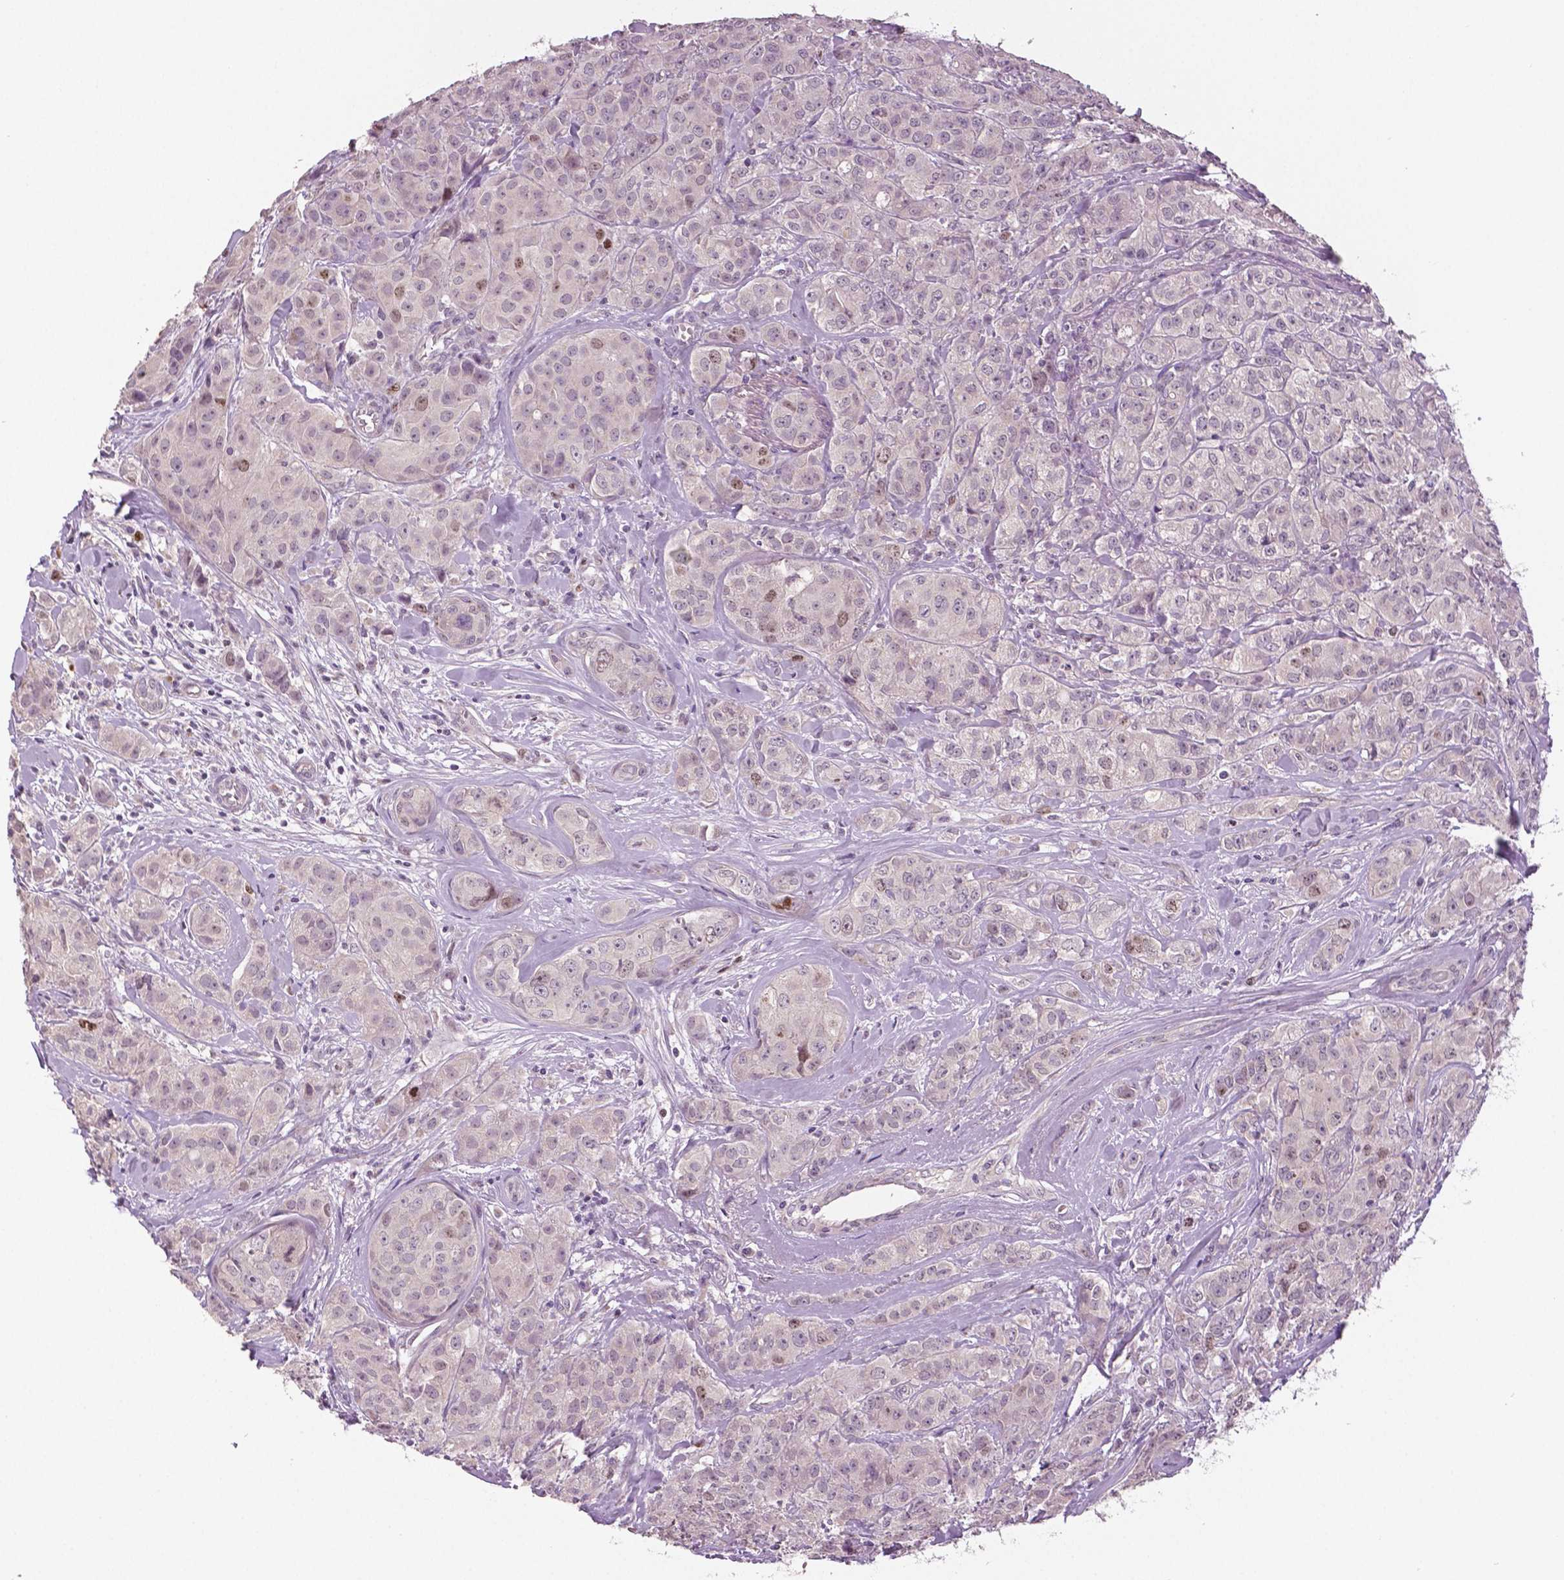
{"staining": {"intensity": "moderate", "quantity": "<25%", "location": "nuclear"}, "tissue": "breast cancer", "cell_type": "Tumor cells", "image_type": "cancer", "snomed": [{"axis": "morphology", "description": "Duct carcinoma"}, {"axis": "topography", "description": "Breast"}], "caption": "Breast cancer (intraductal carcinoma) was stained to show a protein in brown. There is low levels of moderate nuclear staining in about <25% of tumor cells.", "gene": "MKI67", "patient": {"sex": "female", "age": 43}}